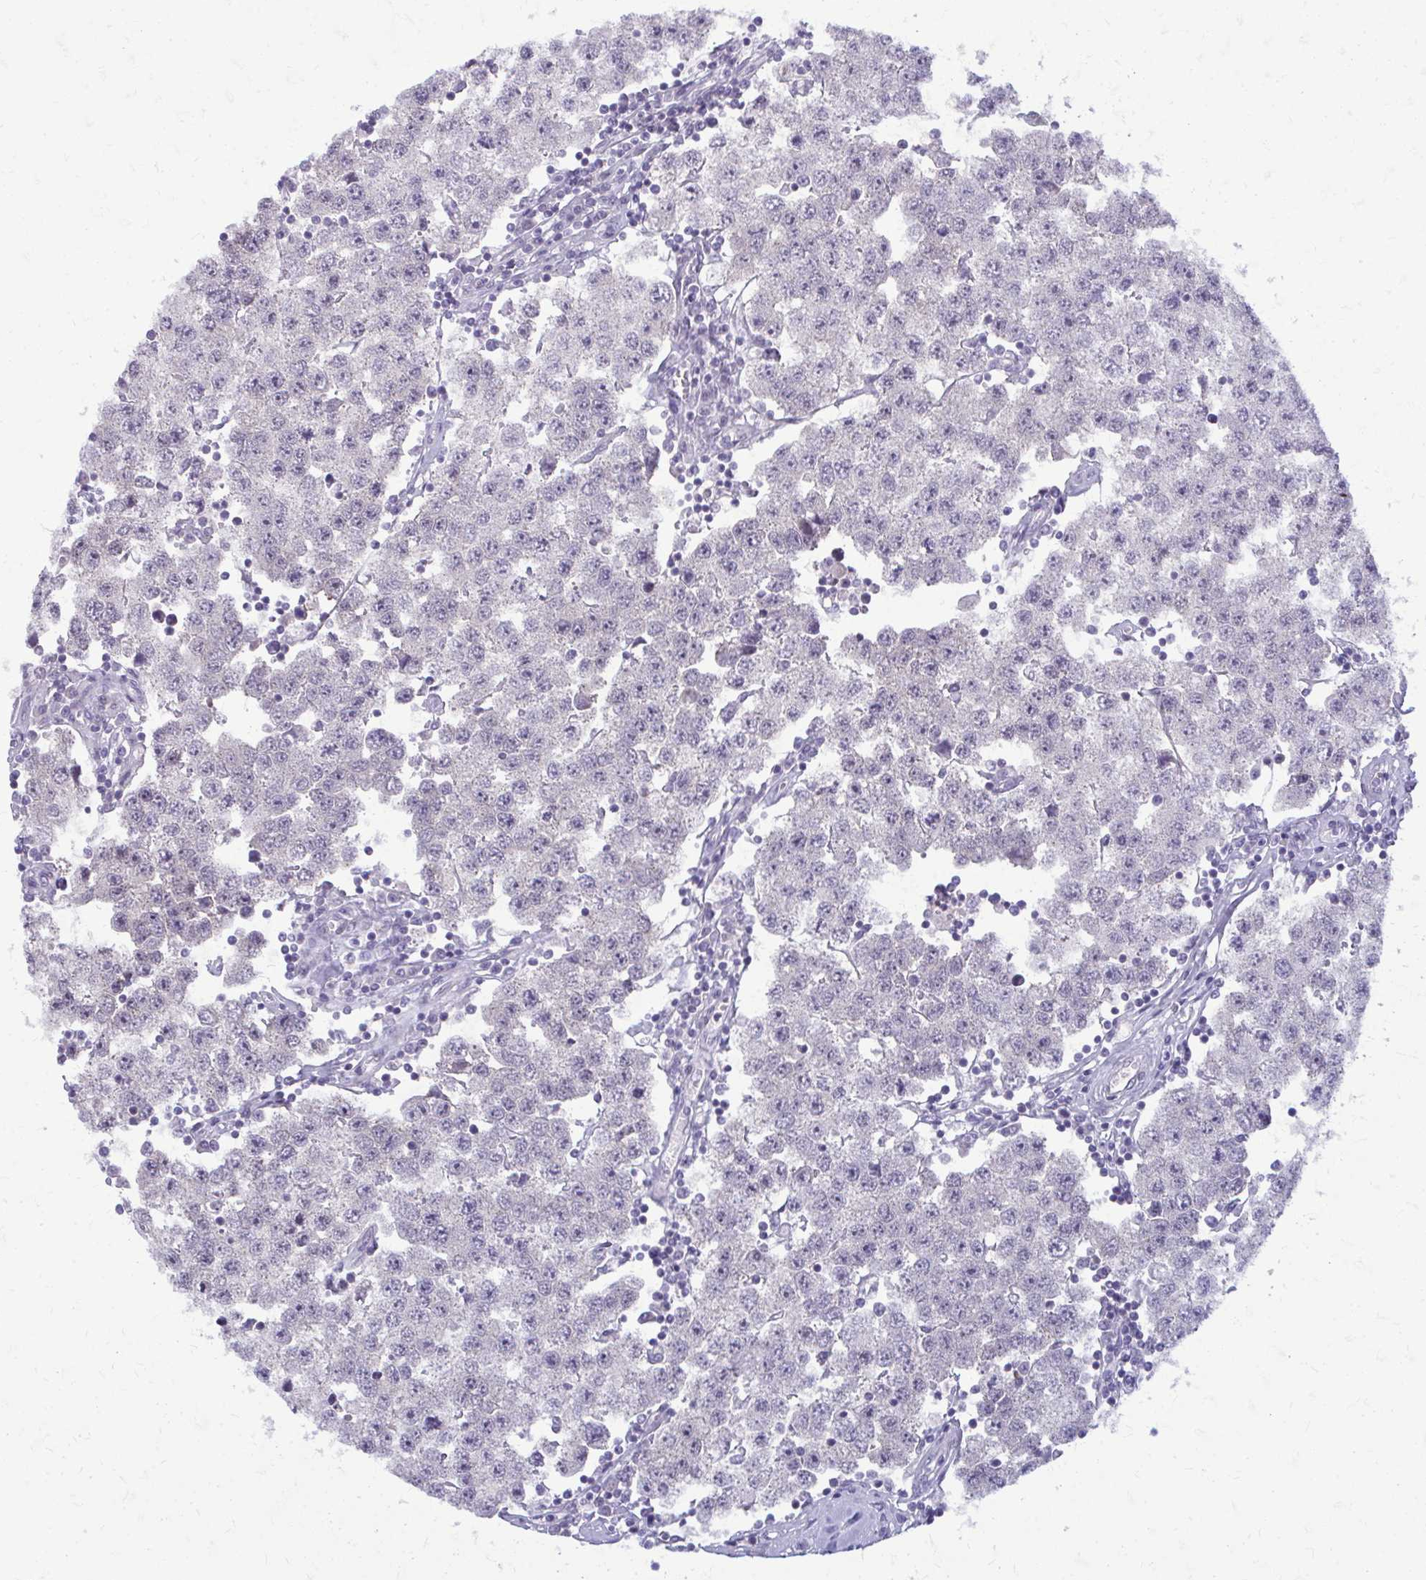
{"staining": {"intensity": "negative", "quantity": "none", "location": "none"}, "tissue": "testis cancer", "cell_type": "Tumor cells", "image_type": "cancer", "snomed": [{"axis": "morphology", "description": "Seminoma, NOS"}, {"axis": "topography", "description": "Testis"}], "caption": "Human seminoma (testis) stained for a protein using immunohistochemistry reveals no expression in tumor cells.", "gene": "MAF1", "patient": {"sex": "male", "age": 34}}